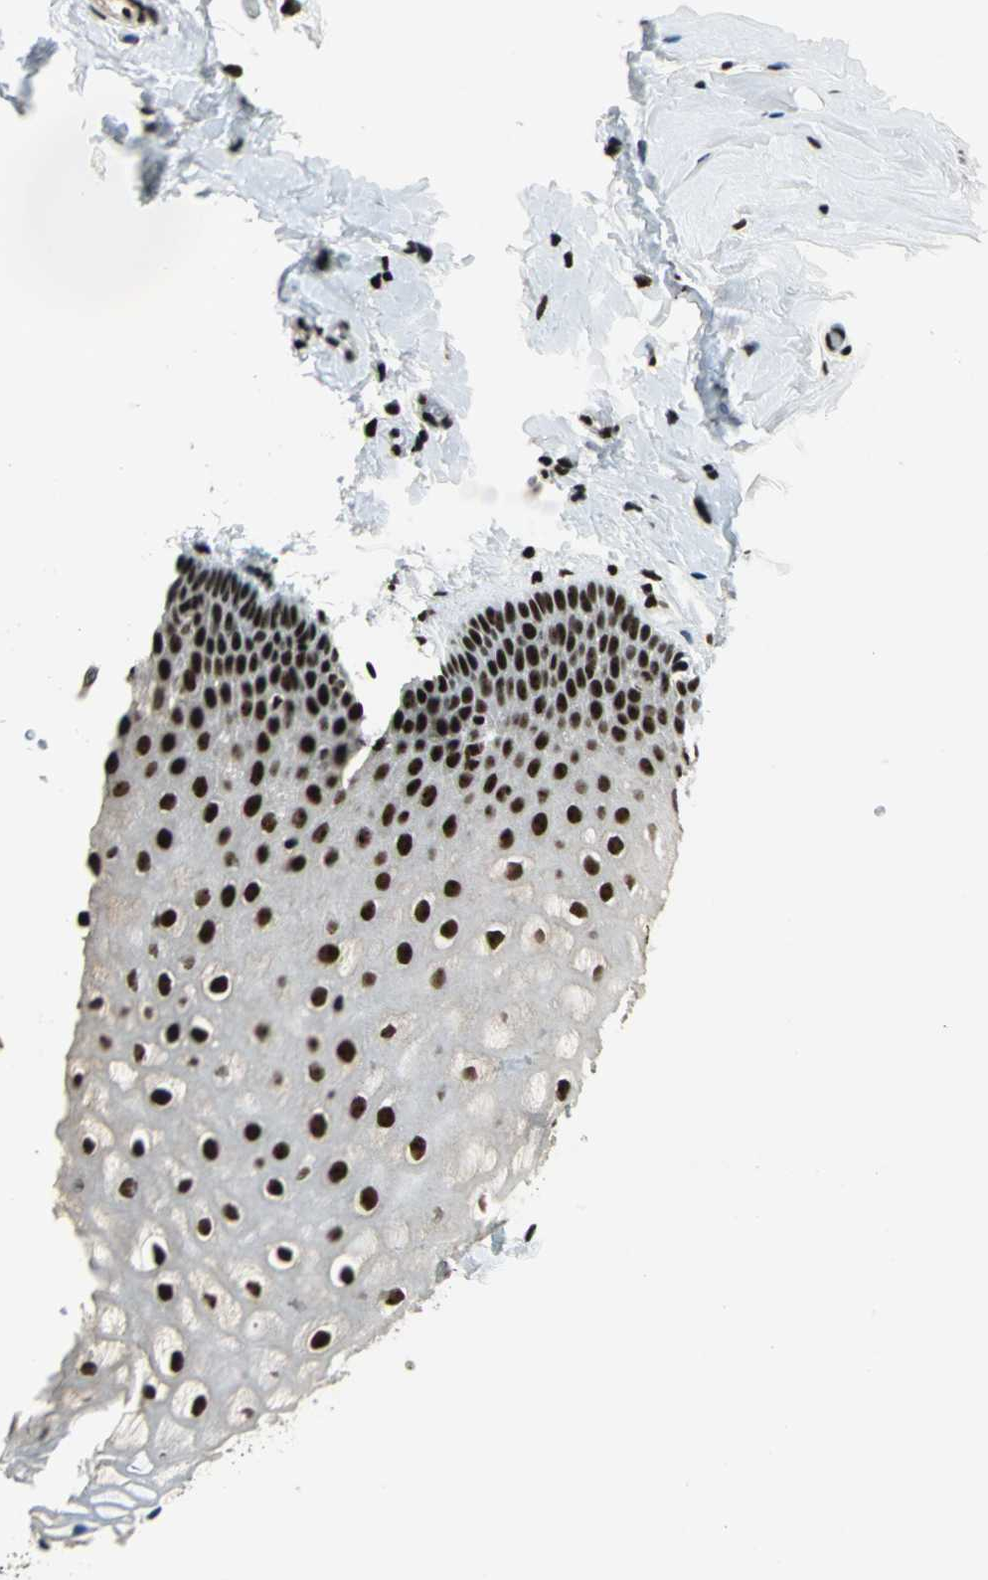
{"staining": {"intensity": "strong", "quantity": ">75%", "location": "nuclear"}, "tissue": "vagina", "cell_type": "Squamous epithelial cells", "image_type": "normal", "snomed": [{"axis": "morphology", "description": "Normal tissue, NOS"}, {"axis": "topography", "description": "Vagina"}], "caption": "Vagina stained with DAB immunohistochemistry (IHC) displays high levels of strong nuclear expression in approximately >75% of squamous epithelial cells.", "gene": "UBTF", "patient": {"sex": "female", "age": 55}}